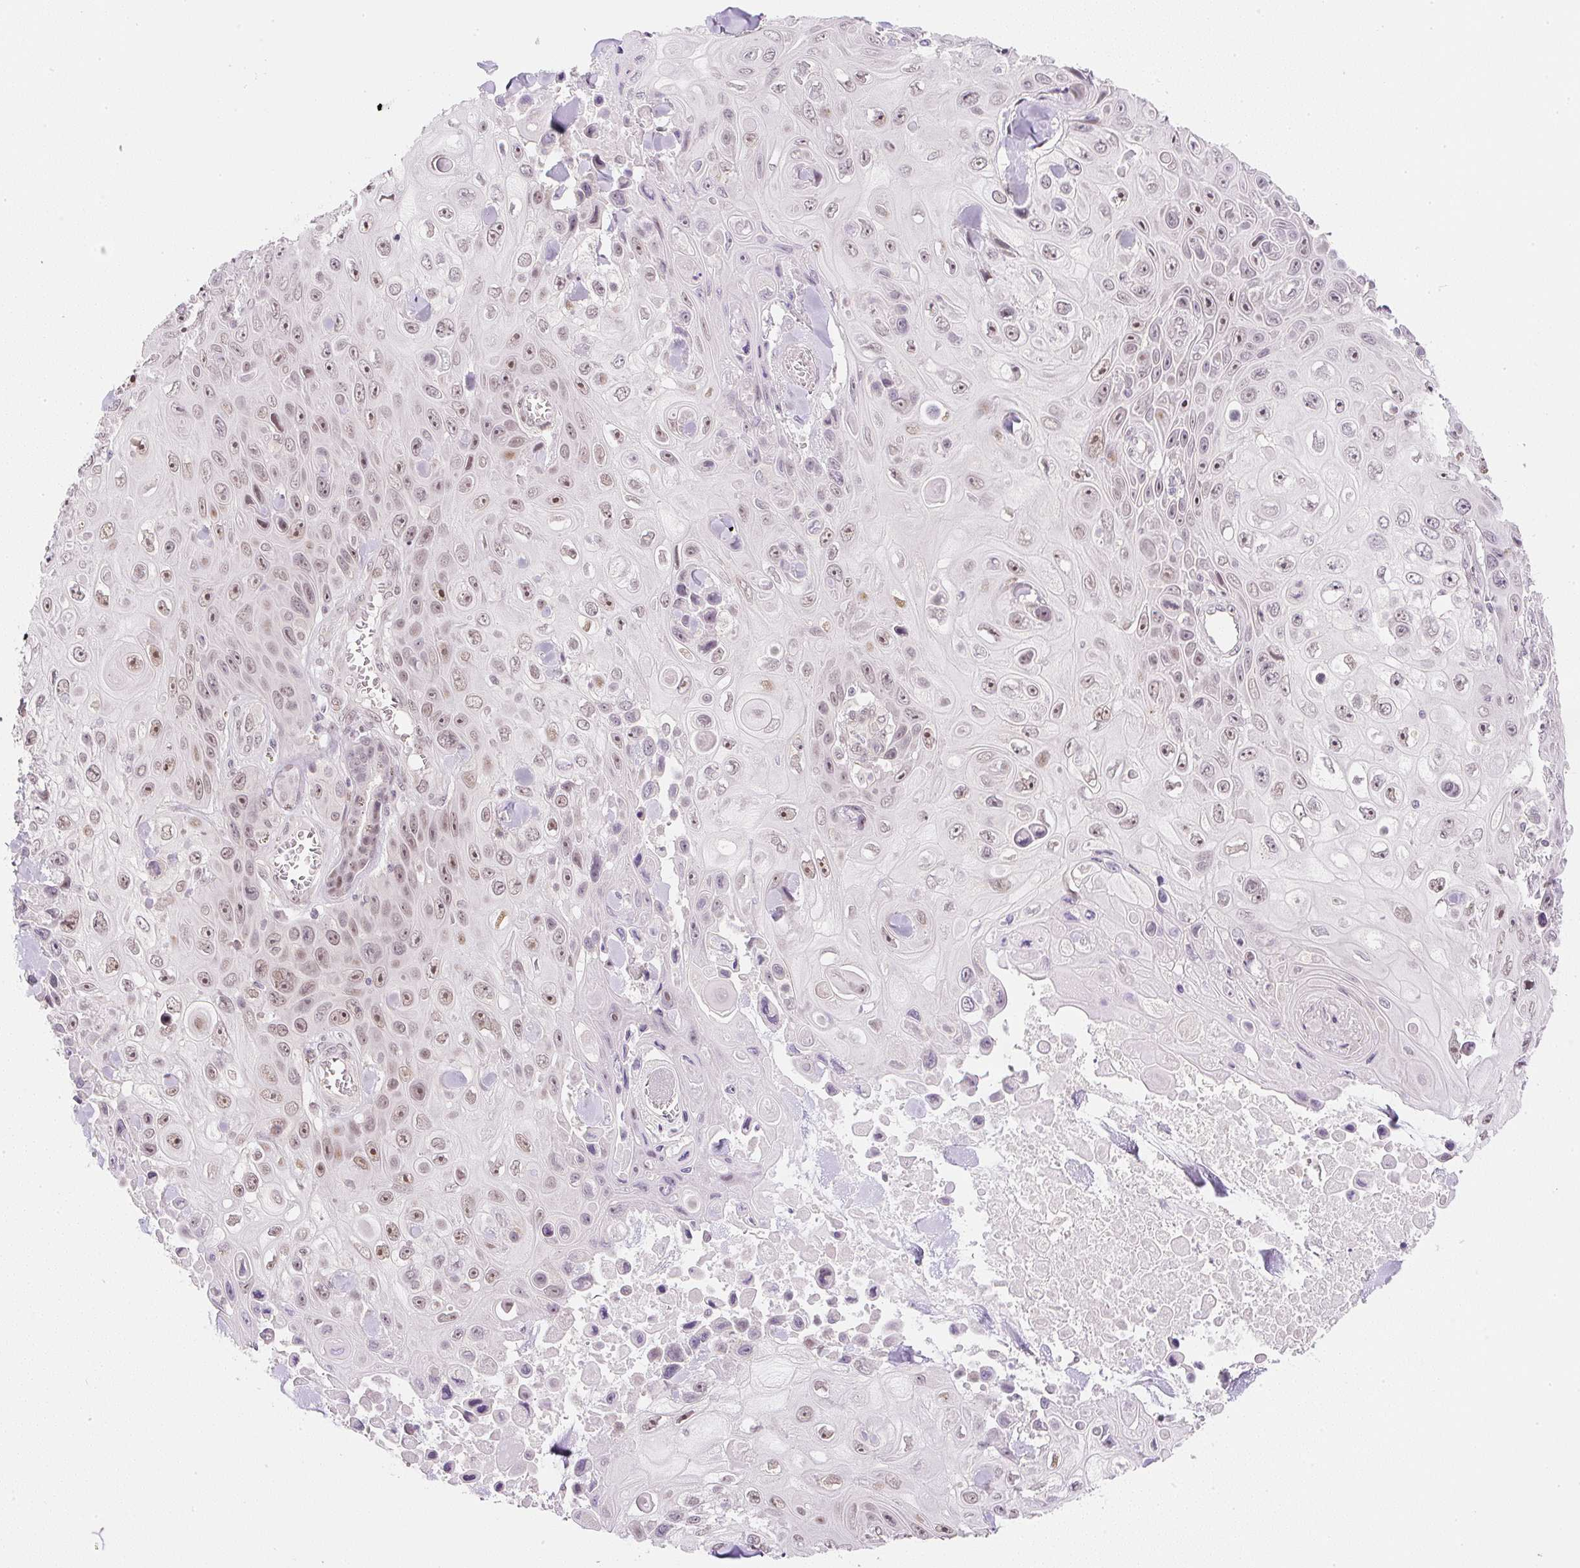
{"staining": {"intensity": "moderate", "quantity": ">75%", "location": "nuclear"}, "tissue": "skin cancer", "cell_type": "Tumor cells", "image_type": "cancer", "snomed": [{"axis": "morphology", "description": "Squamous cell carcinoma, NOS"}, {"axis": "topography", "description": "Skin"}], "caption": "Moderate nuclear protein staining is present in about >75% of tumor cells in squamous cell carcinoma (skin). (Brightfield microscopy of DAB IHC at high magnification).", "gene": "DPPA4", "patient": {"sex": "male", "age": 82}}